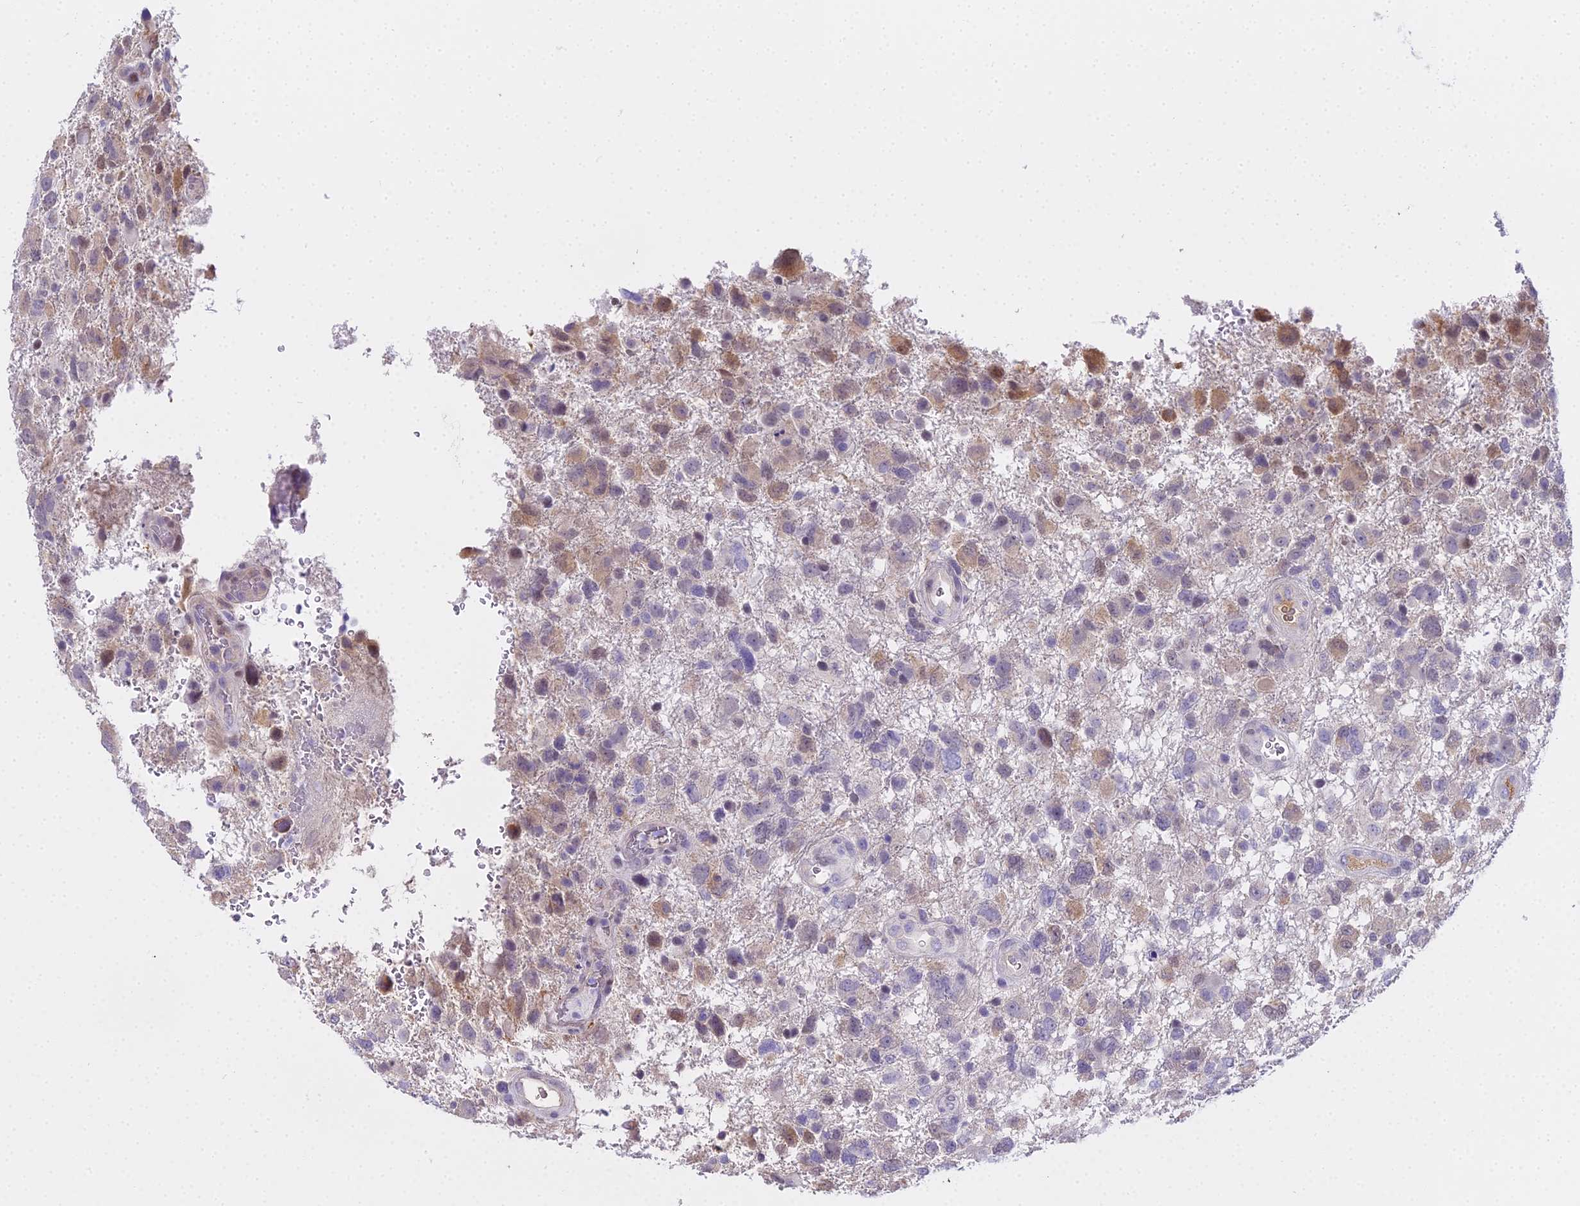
{"staining": {"intensity": "weak", "quantity": "<25%", "location": "cytoplasmic/membranous"}, "tissue": "glioma", "cell_type": "Tumor cells", "image_type": "cancer", "snomed": [{"axis": "morphology", "description": "Glioma, malignant, High grade"}, {"axis": "topography", "description": "Brain"}], "caption": "The IHC micrograph has no significant expression in tumor cells of glioma tissue.", "gene": "MAT2A", "patient": {"sex": "male", "age": 61}}